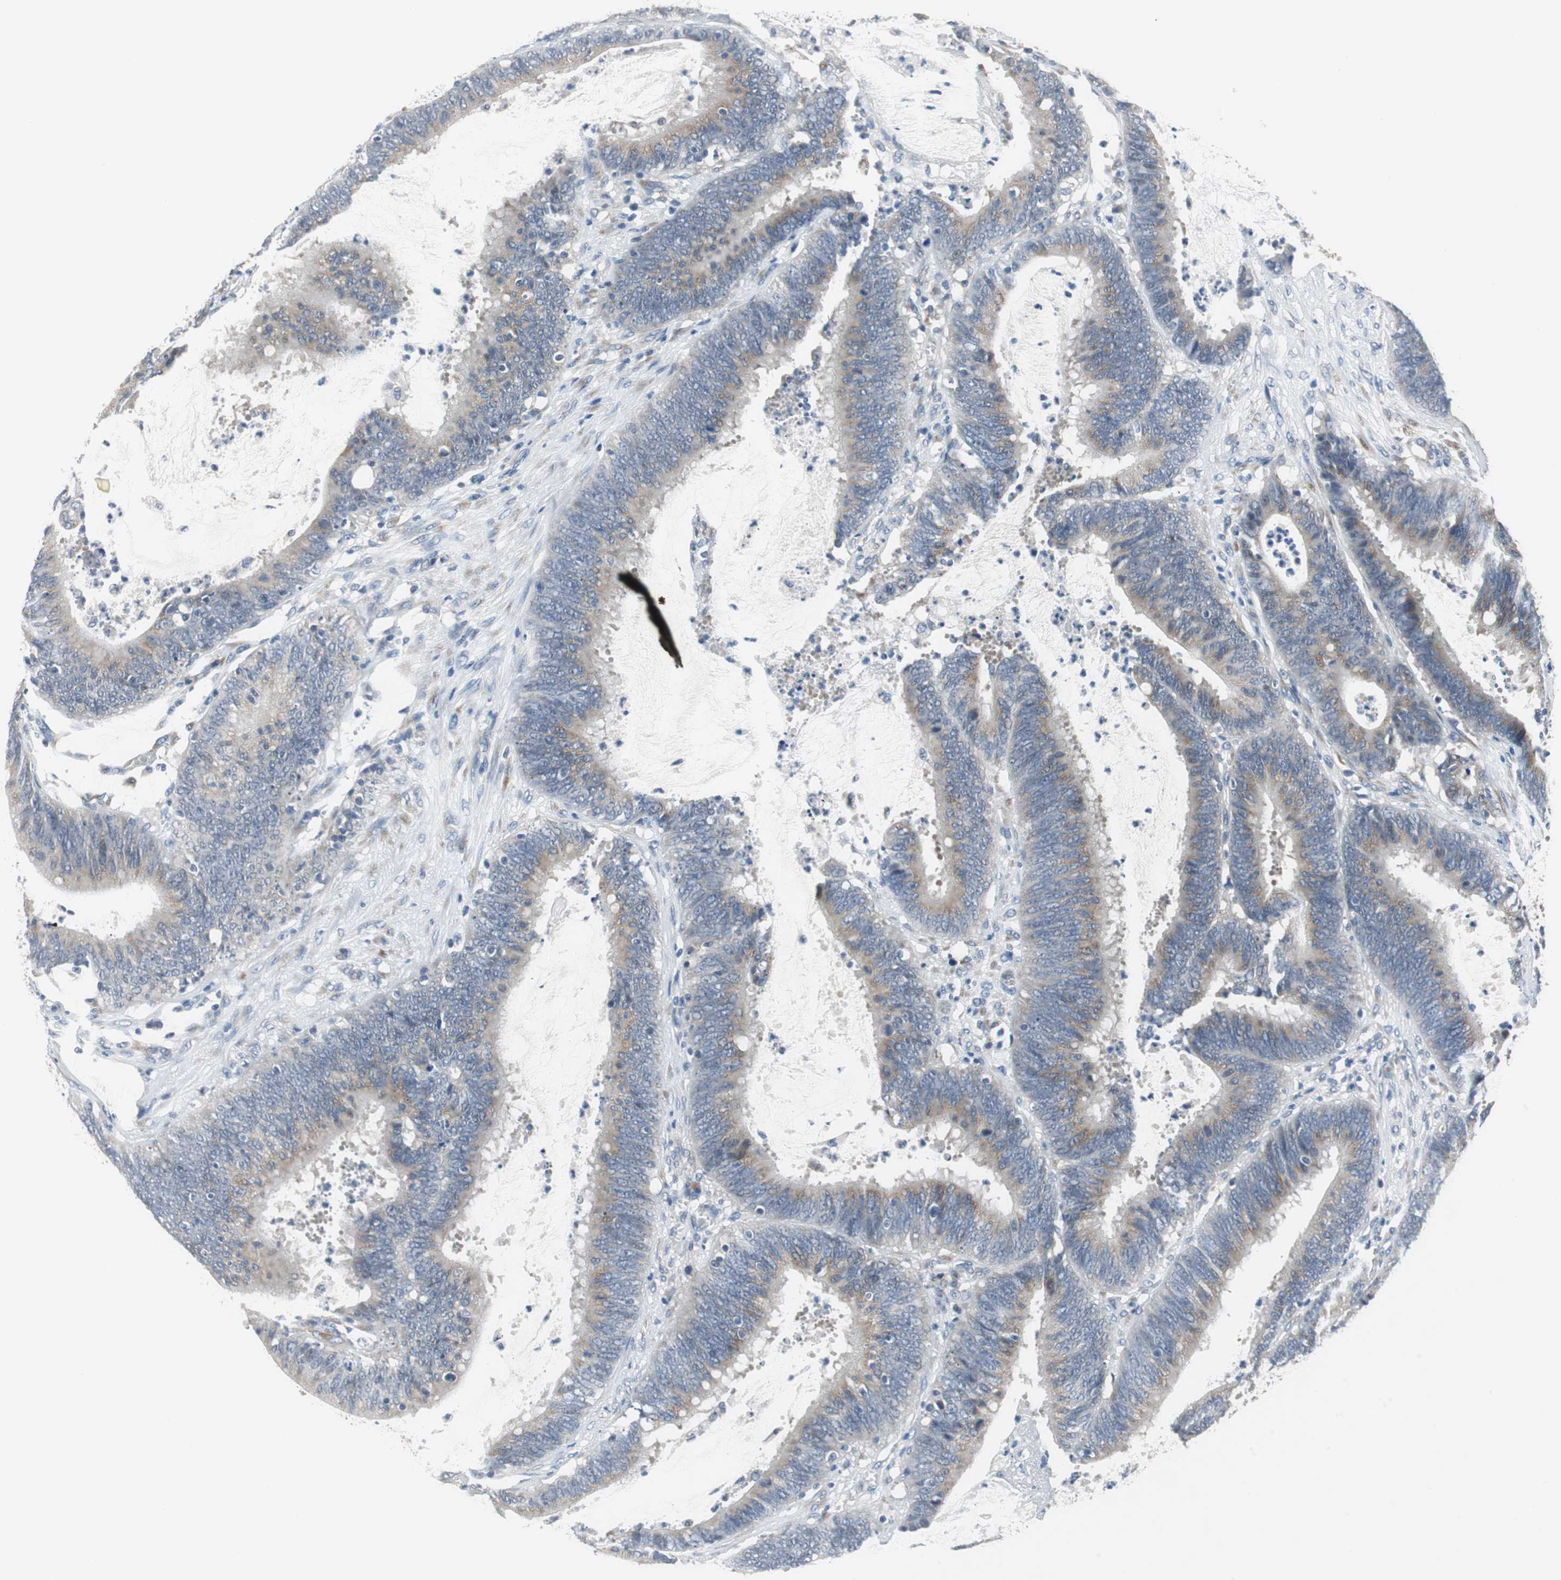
{"staining": {"intensity": "weak", "quantity": ">75%", "location": "cytoplasmic/membranous"}, "tissue": "colorectal cancer", "cell_type": "Tumor cells", "image_type": "cancer", "snomed": [{"axis": "morphology", "description": "Adenocarcinoma, NOS"}, {"axis": "topography", "description": "Rectum"}], "caption": "DAB (3,3'-diaminobenzidine) immunohistochemical staining of human colorectal cancer (adenocarcinoma) shows weak cytoplasmic/membranous protein positivity in approximately >75% of tumor cells.", "gene": "PLAA", "patient": {"sex": "female", "age": 66}}